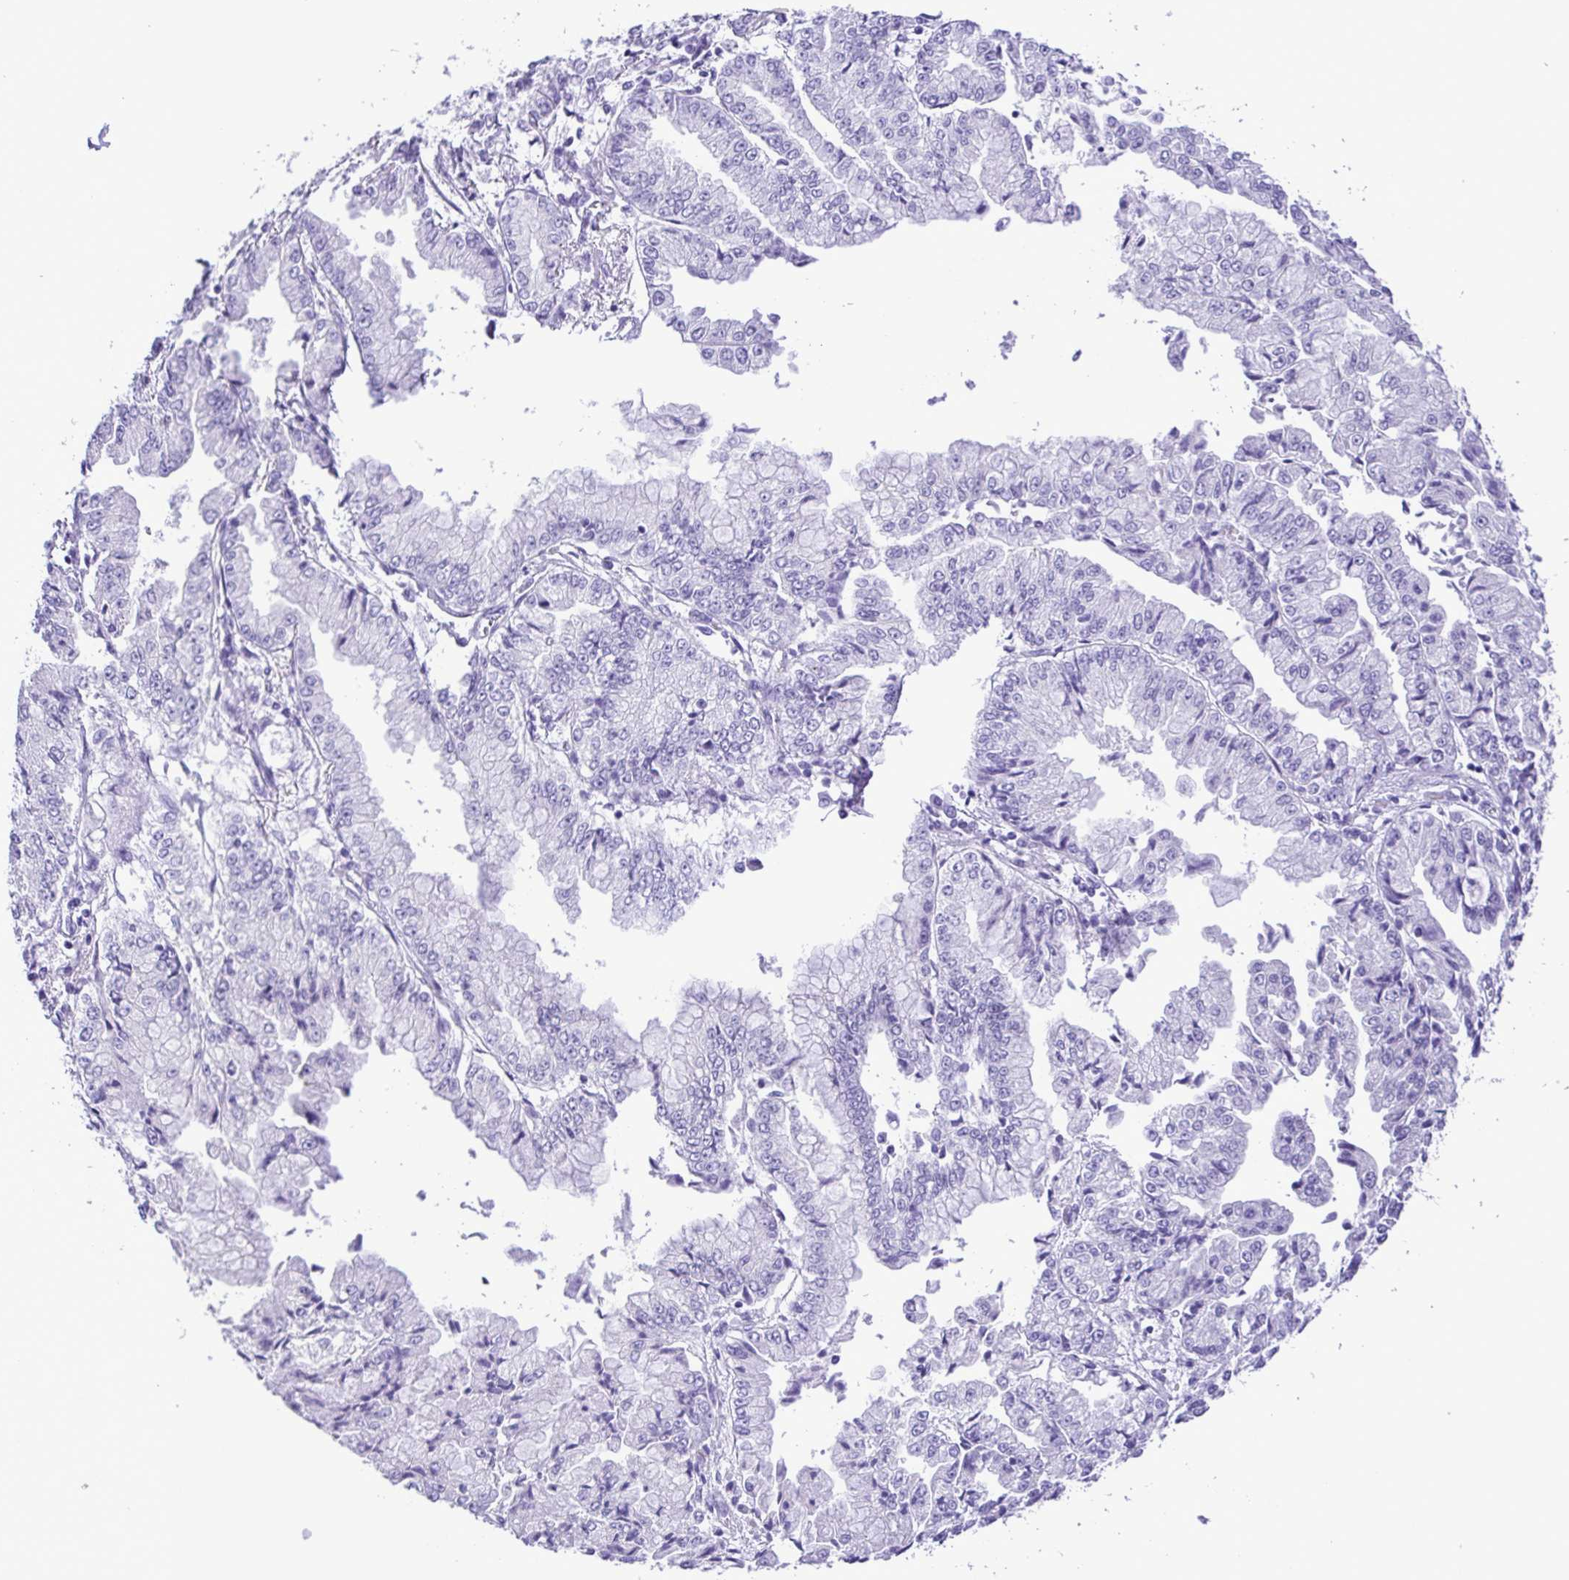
{"staining": {"intensity": "negative", "quantity": "none", "location": "none"}, "tissue": "stomach cancer", "cell_type": "Tumor cells", "image_type": "cancer", "snomed": [{"axis": "morphology", "description": "Adenocarcinoma, NOS"}, {"axis": "topography", "description": "Stomach, upper"}], "caption": "Photomicrograph shows no significant protein expression in tumor cells of adenocarcinoma (stomach).", "gene": "CASP14", "patient": {"sex": "female", "age": 74}}